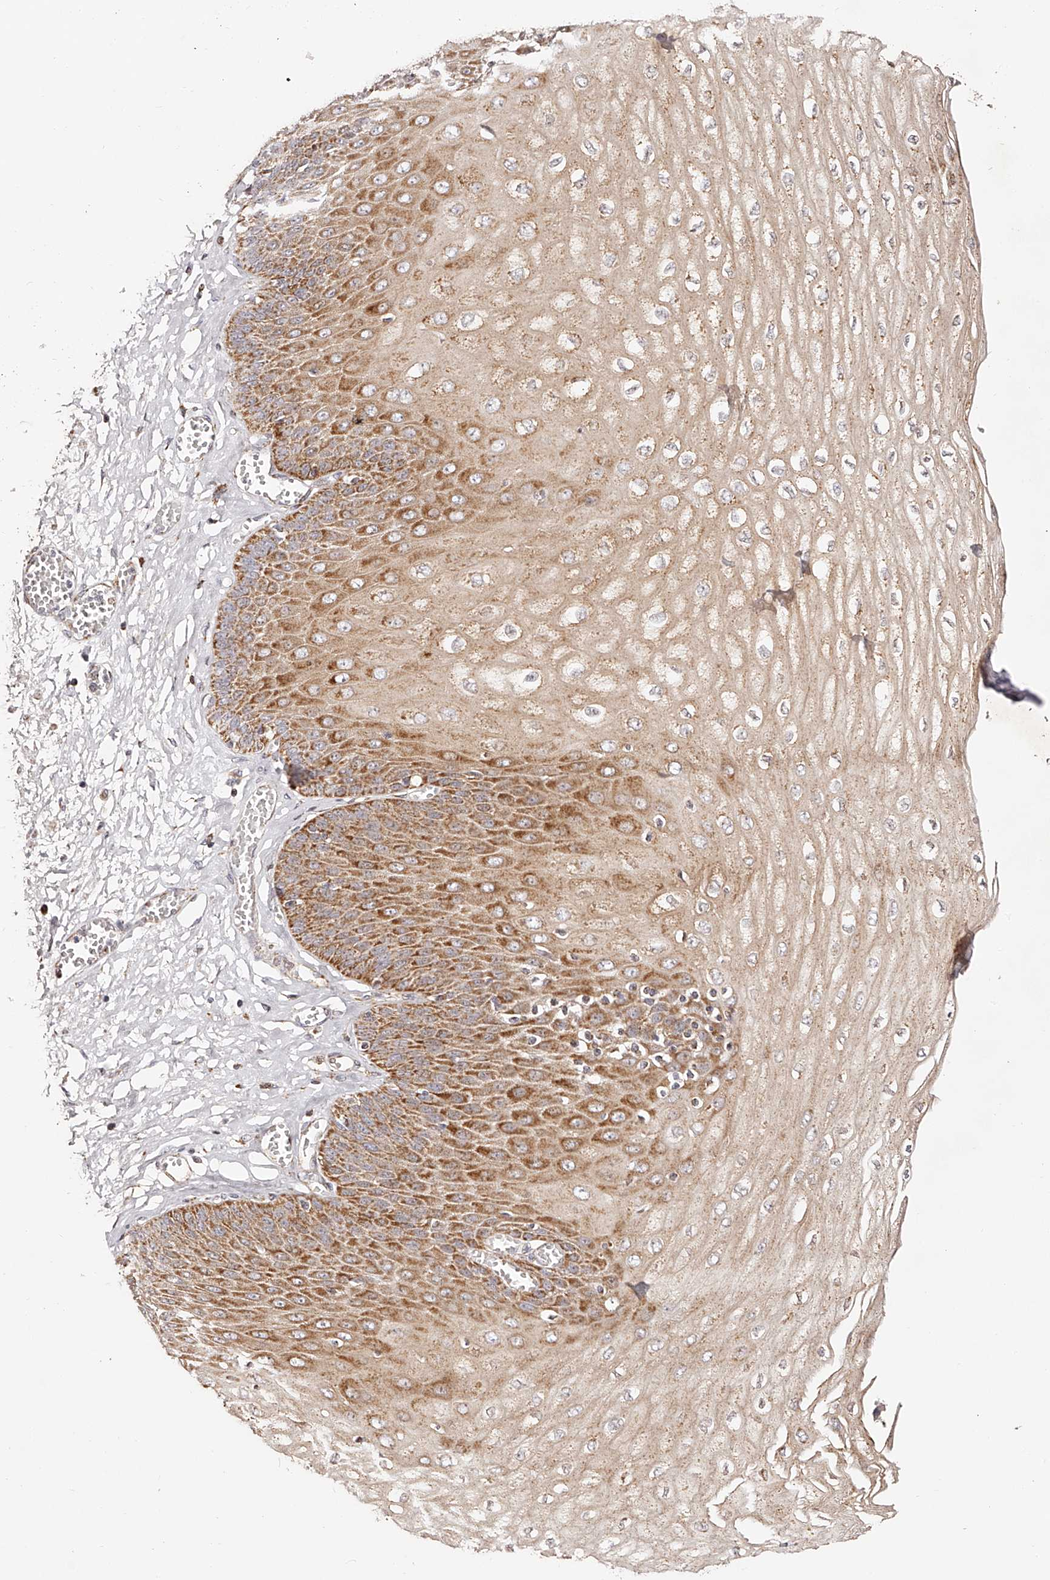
{"staining": {"intensity": "strong", "quantity": "25%-75%", "location": "cytoplasmic/membranous"}, "tissue": "esophagus", "cell_type": "Squamous epithelial cells", "image_type": "normal", "snomed": [{"axis": "morphology", "description": "Normal tissue, NOS"}, {"axis": "topography", "description": "Esophagus"}], "caption": "Immunohistochemical staining of unremarkable esophagus displays strong cytoplasmic/membranous protein expression in approximately 25%-75% of squamous epithelial cells. (Stains: DAB in brown, nuclei in blue, Microscopy: brightfield microscopy at high magnification).", "gene": "NDUFV3", "patient": {"sex": "male", "age": 60}}